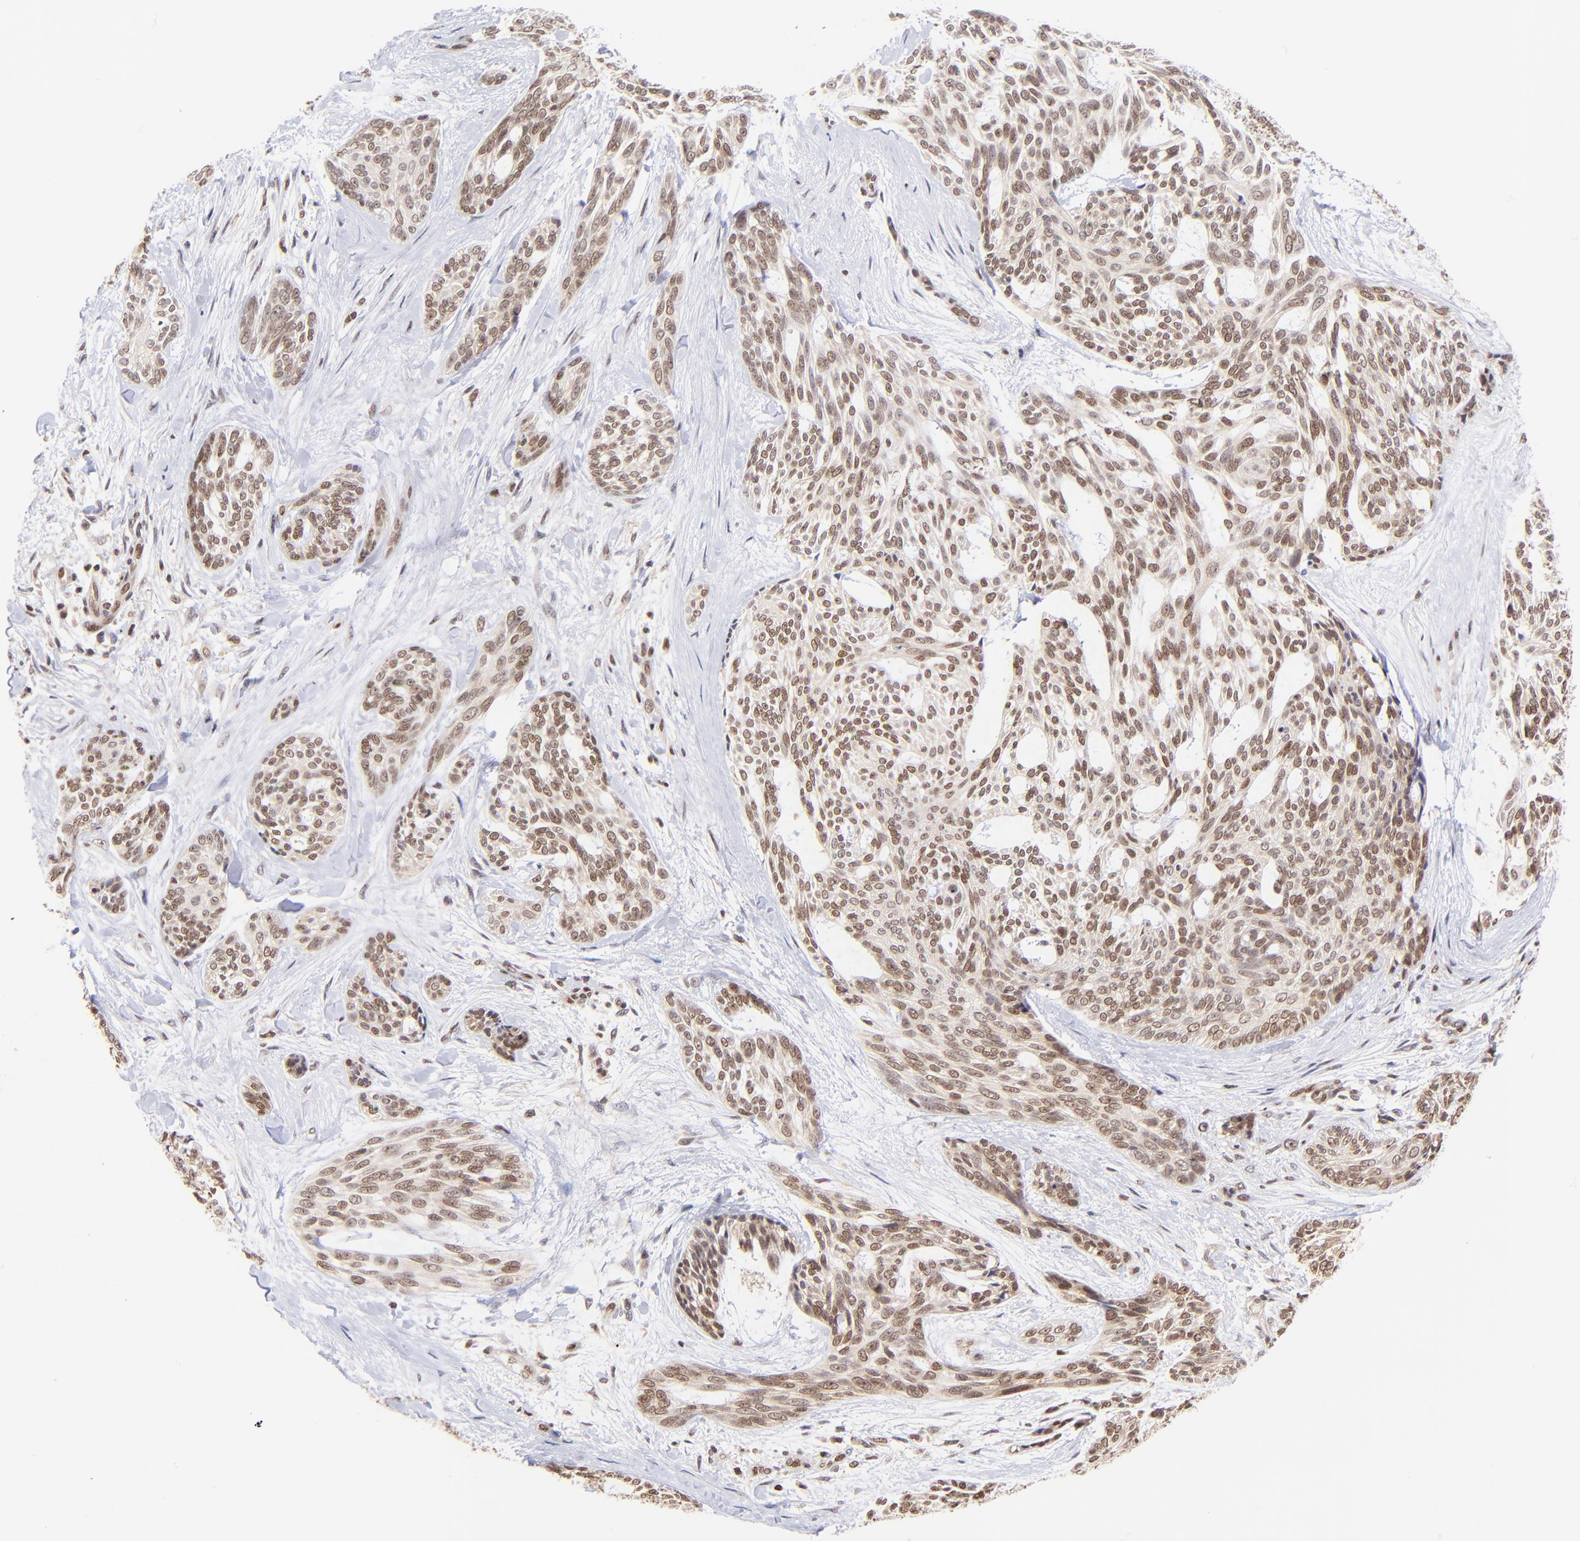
{"staining": {"intensity": "moderate", "quantity": ">75%", "location": "nuclear"}, "tissue": "skin cancer", "cell_type": "Tumor cells", "image_type": "cancer", "snomed": [{"axis": "morphology", "description": "Normal tissue, NOS"}, {"axis": "morphology", "description": "Basal cell carcinoma"}, {"axis": "topography", "description": "Skin"}], "caption": "Protein positivity by immunohistochemistry demonstrates moderate nuclear staining in approximately >75% of tumor cells in skin basal cell carcinoma. (Stains: DAB (3,3'-diaminobenzidine) in brown, nuclei in blue, Microscopy: brightfield microscopy at high magnification).", "gene": "WDR25", "patient": {"sex": "female", "age": 71}}